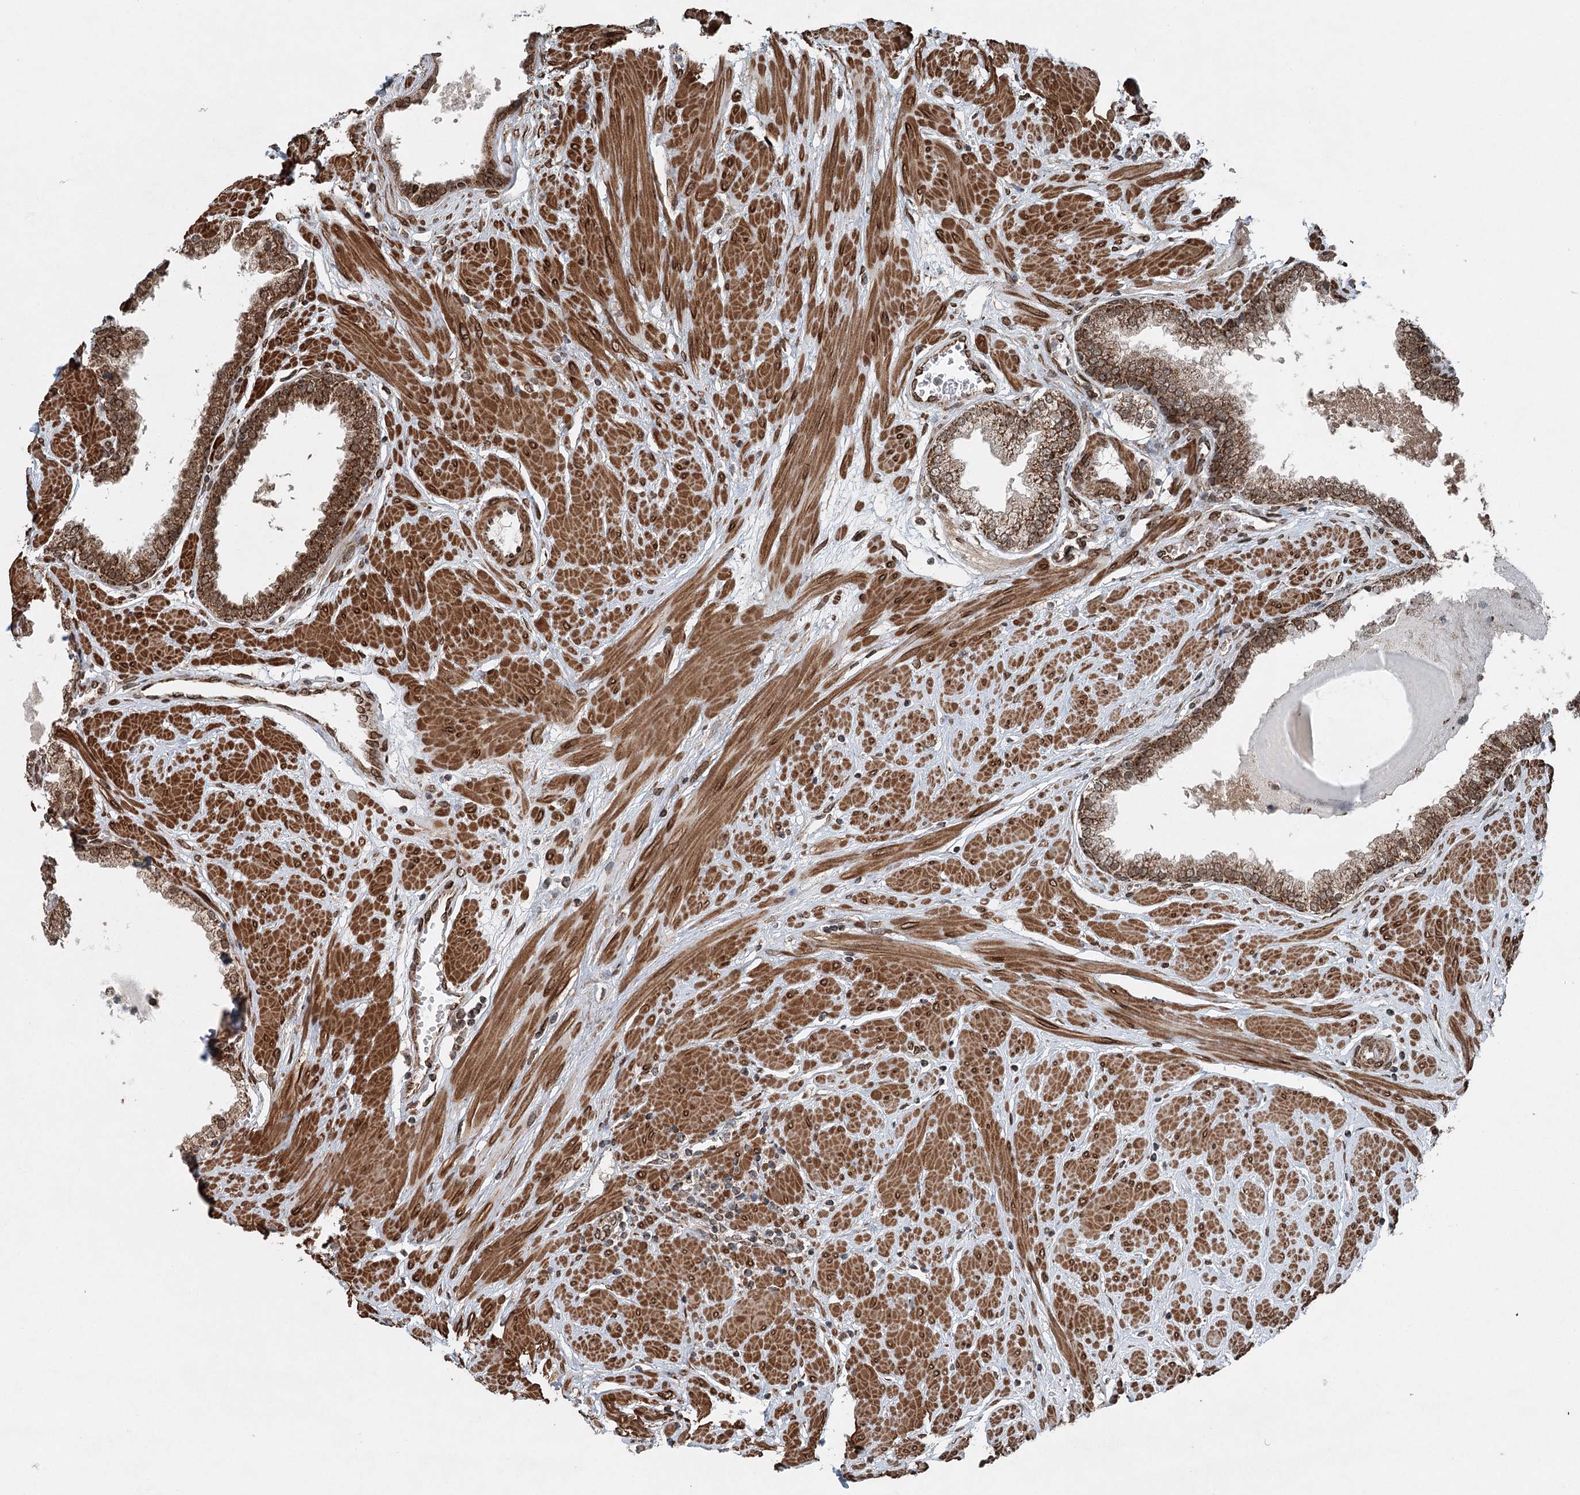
{"staining": {"intensity": "strong", "quantity": ">75%", "location": "cytoplasmic/membranous"}, "tissue": "prostate", "cell_type": "Glandular cells", "image_type": "normal", "snomed": [{"axis": "morphology", "description": "Normal tissue, NOS"}, {"axis": "topography", "description": "Prostate"}], "caption": "Immunohistochemistry (IHC) of benign prostate demonstrates high levels of strong cytoplasmic/membranous expression in about >75% of glandular cells.", "gene": "BCKDHA", "patient": {"sex": "male", "age": 51}}